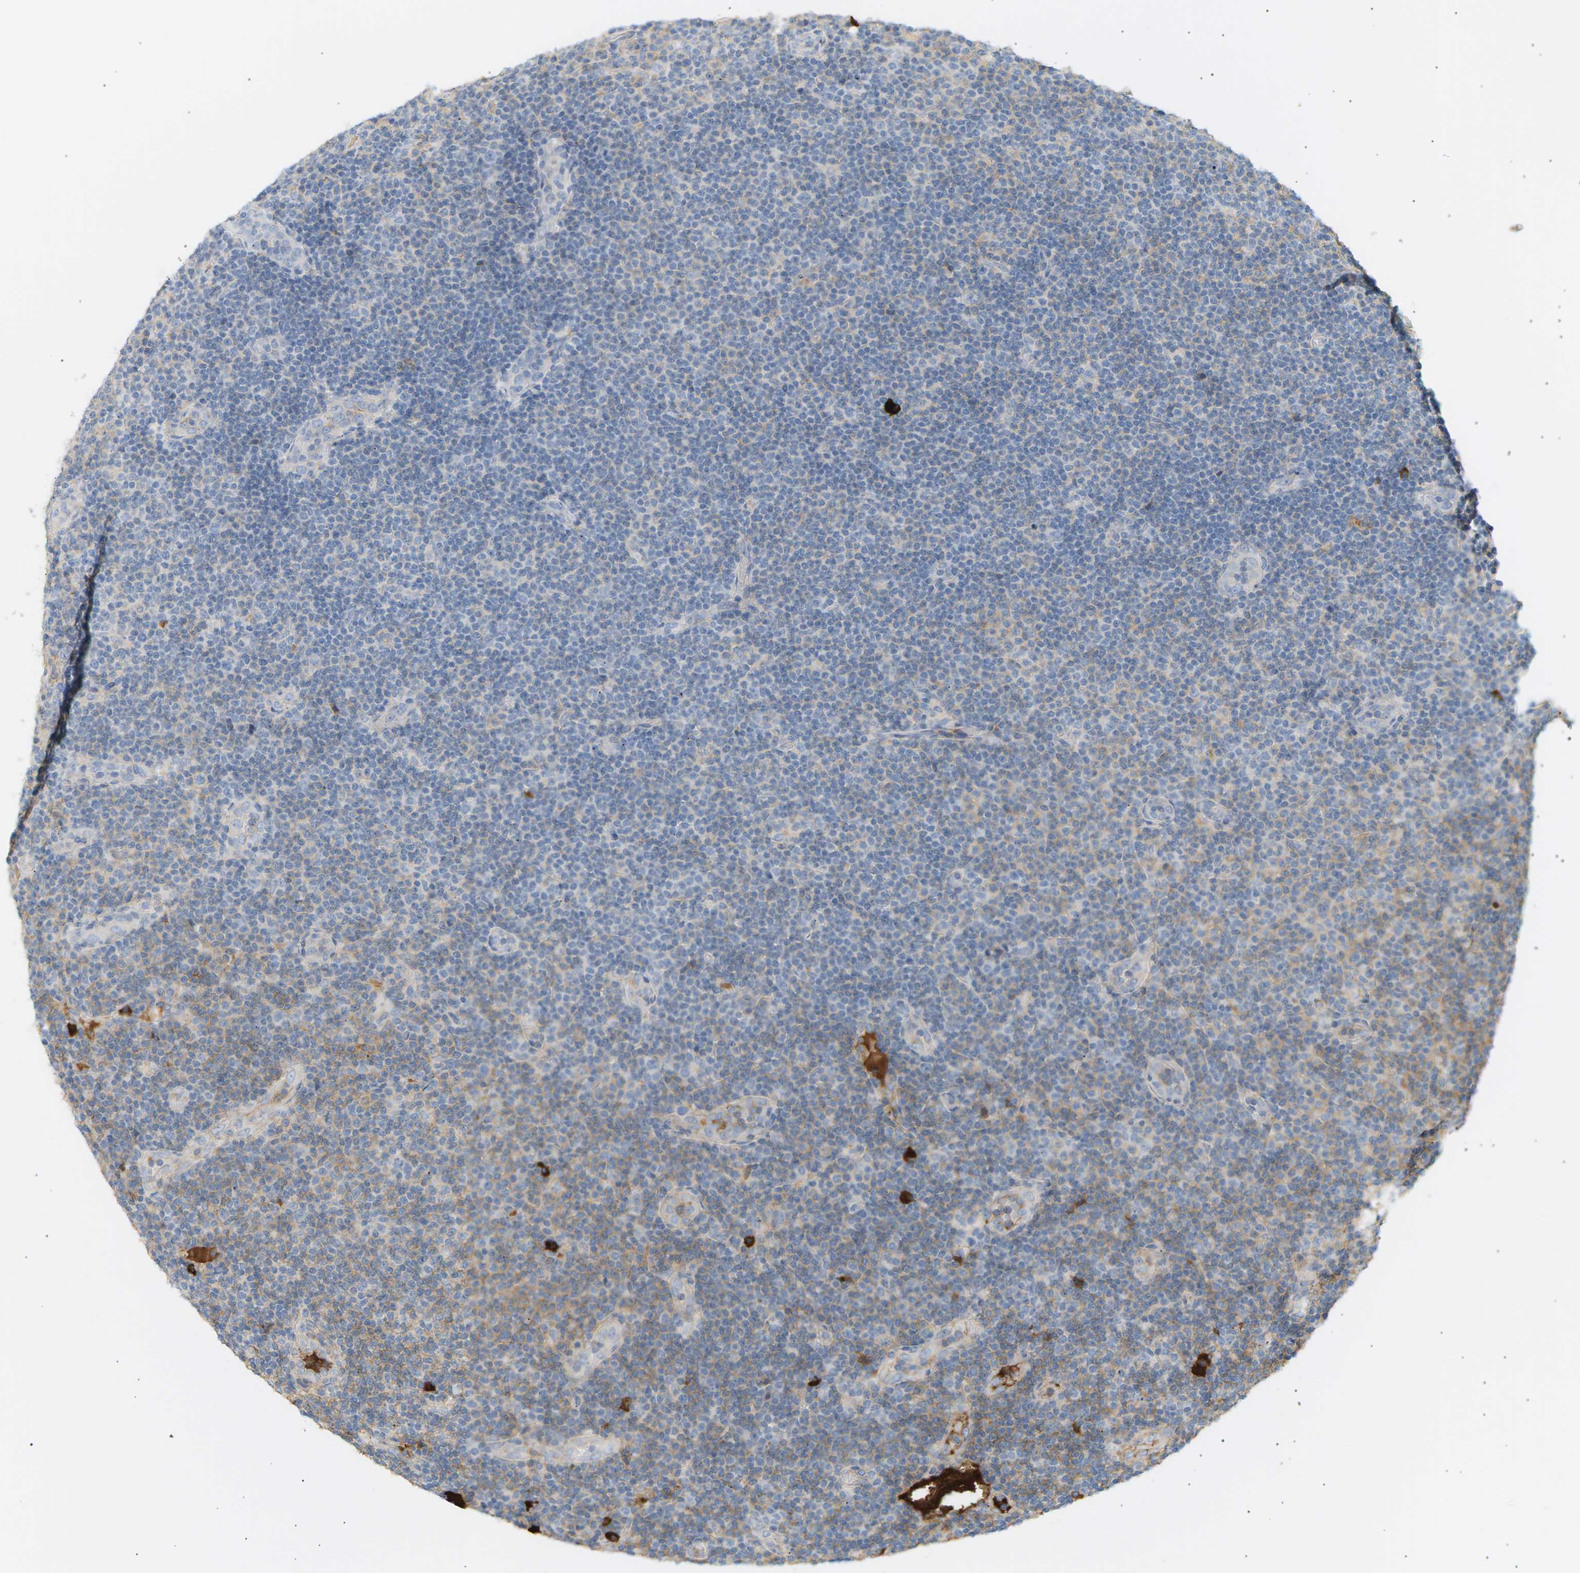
{"staining": {"intensity": "negative", "quantity": "none", "location": "none"}, "tissue": "lymphoma", "cell_type": "Tumor cells", "image_type": "cancer", "snomed": [{"axis": "morphology", "description": "Malignant lymphoma, non-Hodgkin's type, Low grade"}, {"axis": "topography", "description": "Lymph node"}], "caption": "Tumor cells show no significant protein staining in lymphoma.", "gene": "IGLC3", "patient": {"sex": "male", "age": 83}}